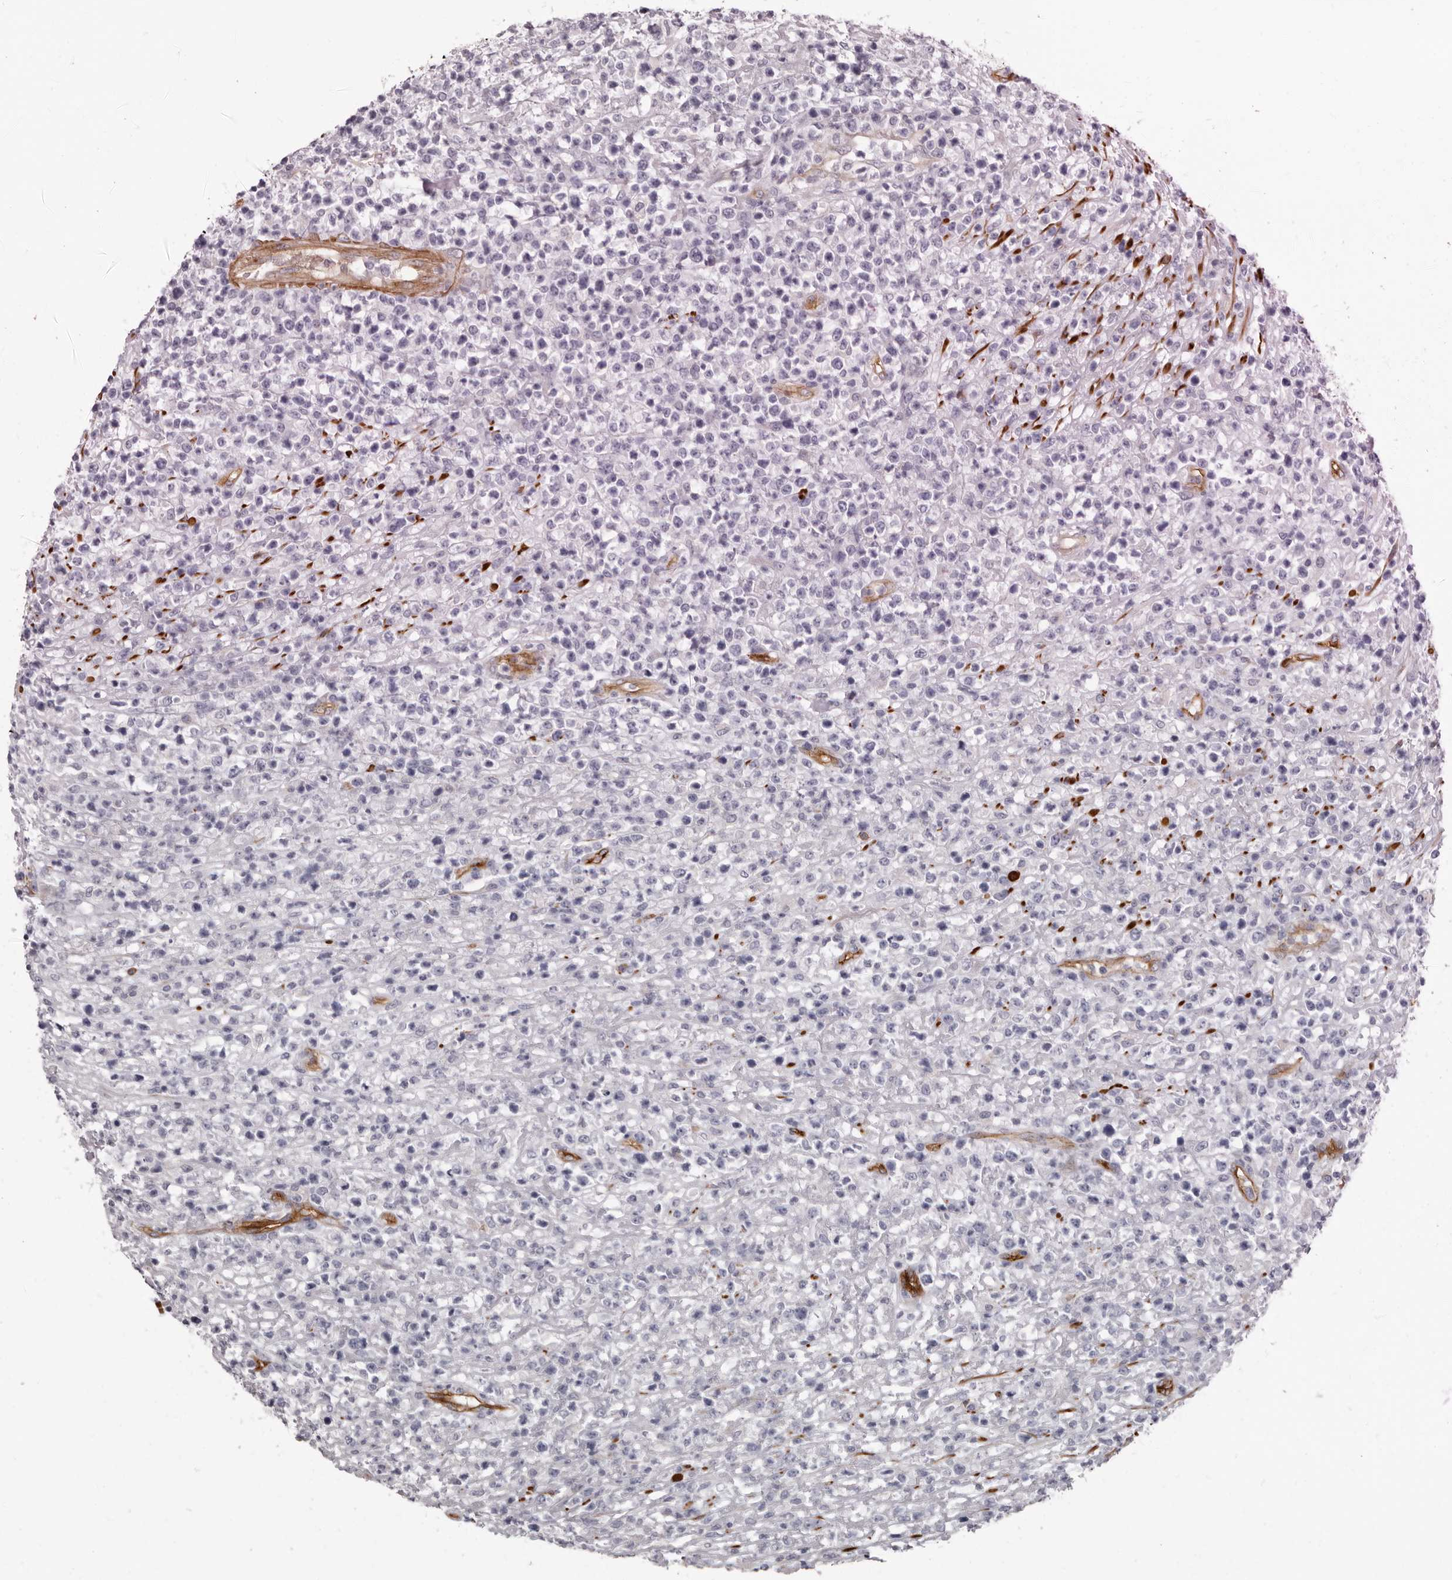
{"staining": {"intensity": "negative", "quantity": "none", "location": "none"}, "tissue": "lymphoma", "cell_type": "Tumor cells", "image_type": "cancer", "snomed": [{"axis": "morphology", "description": "Malignant lymphoma, non-Hodgkin's type, High grade"}, {"axis": "topography", "description": "Colon"}], "caption": "Immunohistochemical staining of malignant lymphoma, non-Hodgkin's type (high-grade) displays no significant positivity in tumor cells.", "gene": "ADGRL4", "patient": {"sex": "female", "age": 53}}